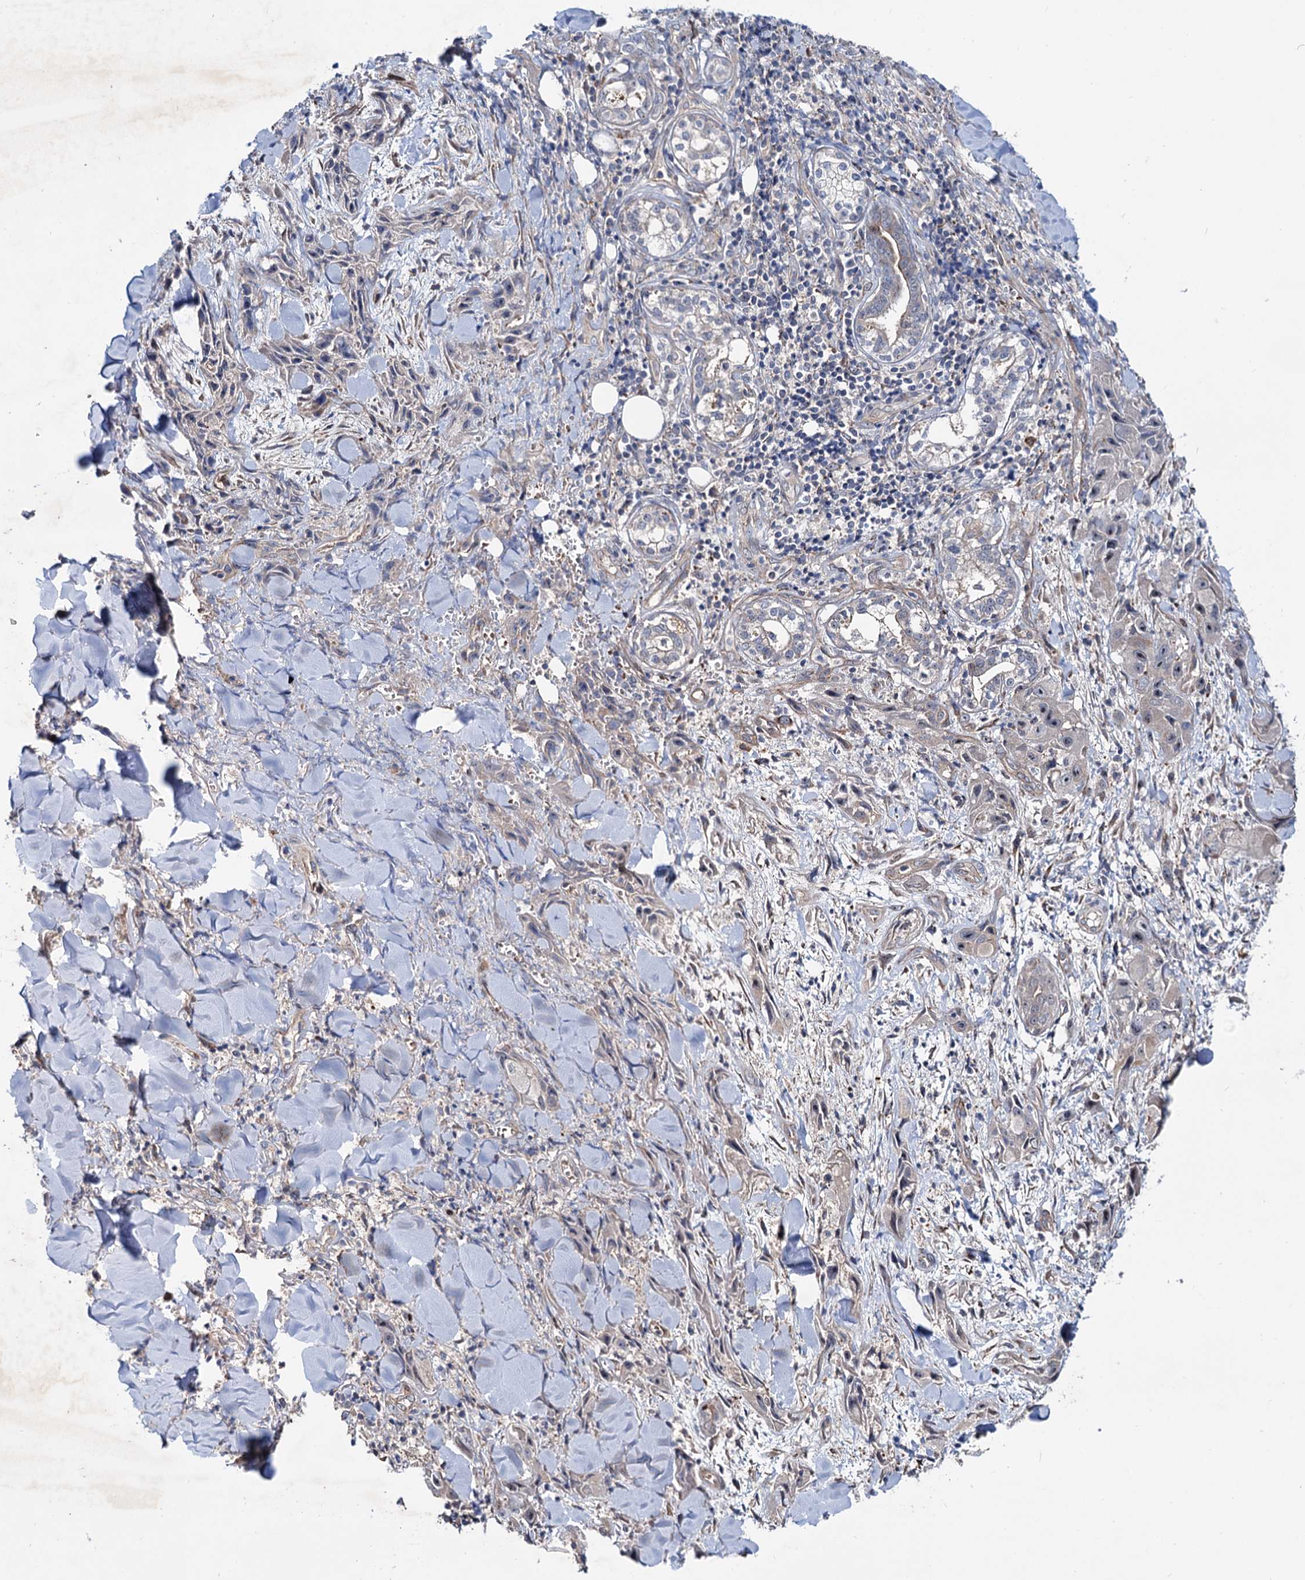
{"staining": {"intensity": "weak", "quantity": "<25%", "location": "cytoplasmic/membranous,nuclear"}, "tissue": "skin cancer", "cell_type": "Tumor cells", "image_type": "cancer", "snomed": [{"axis": "morphology", "description": "Squamous cell carcinoma, NOS"}, {"axis": "topography", "description": "Skin"}, {"axis": "topography", "description": "Subcutis"}], "caption": "This is a image of immunohistochemistry staining of skin cancer, which shows no expression in tumor cells.", "gene": "PTDSS2", "patient": {"sex": "male", "age": 73}}